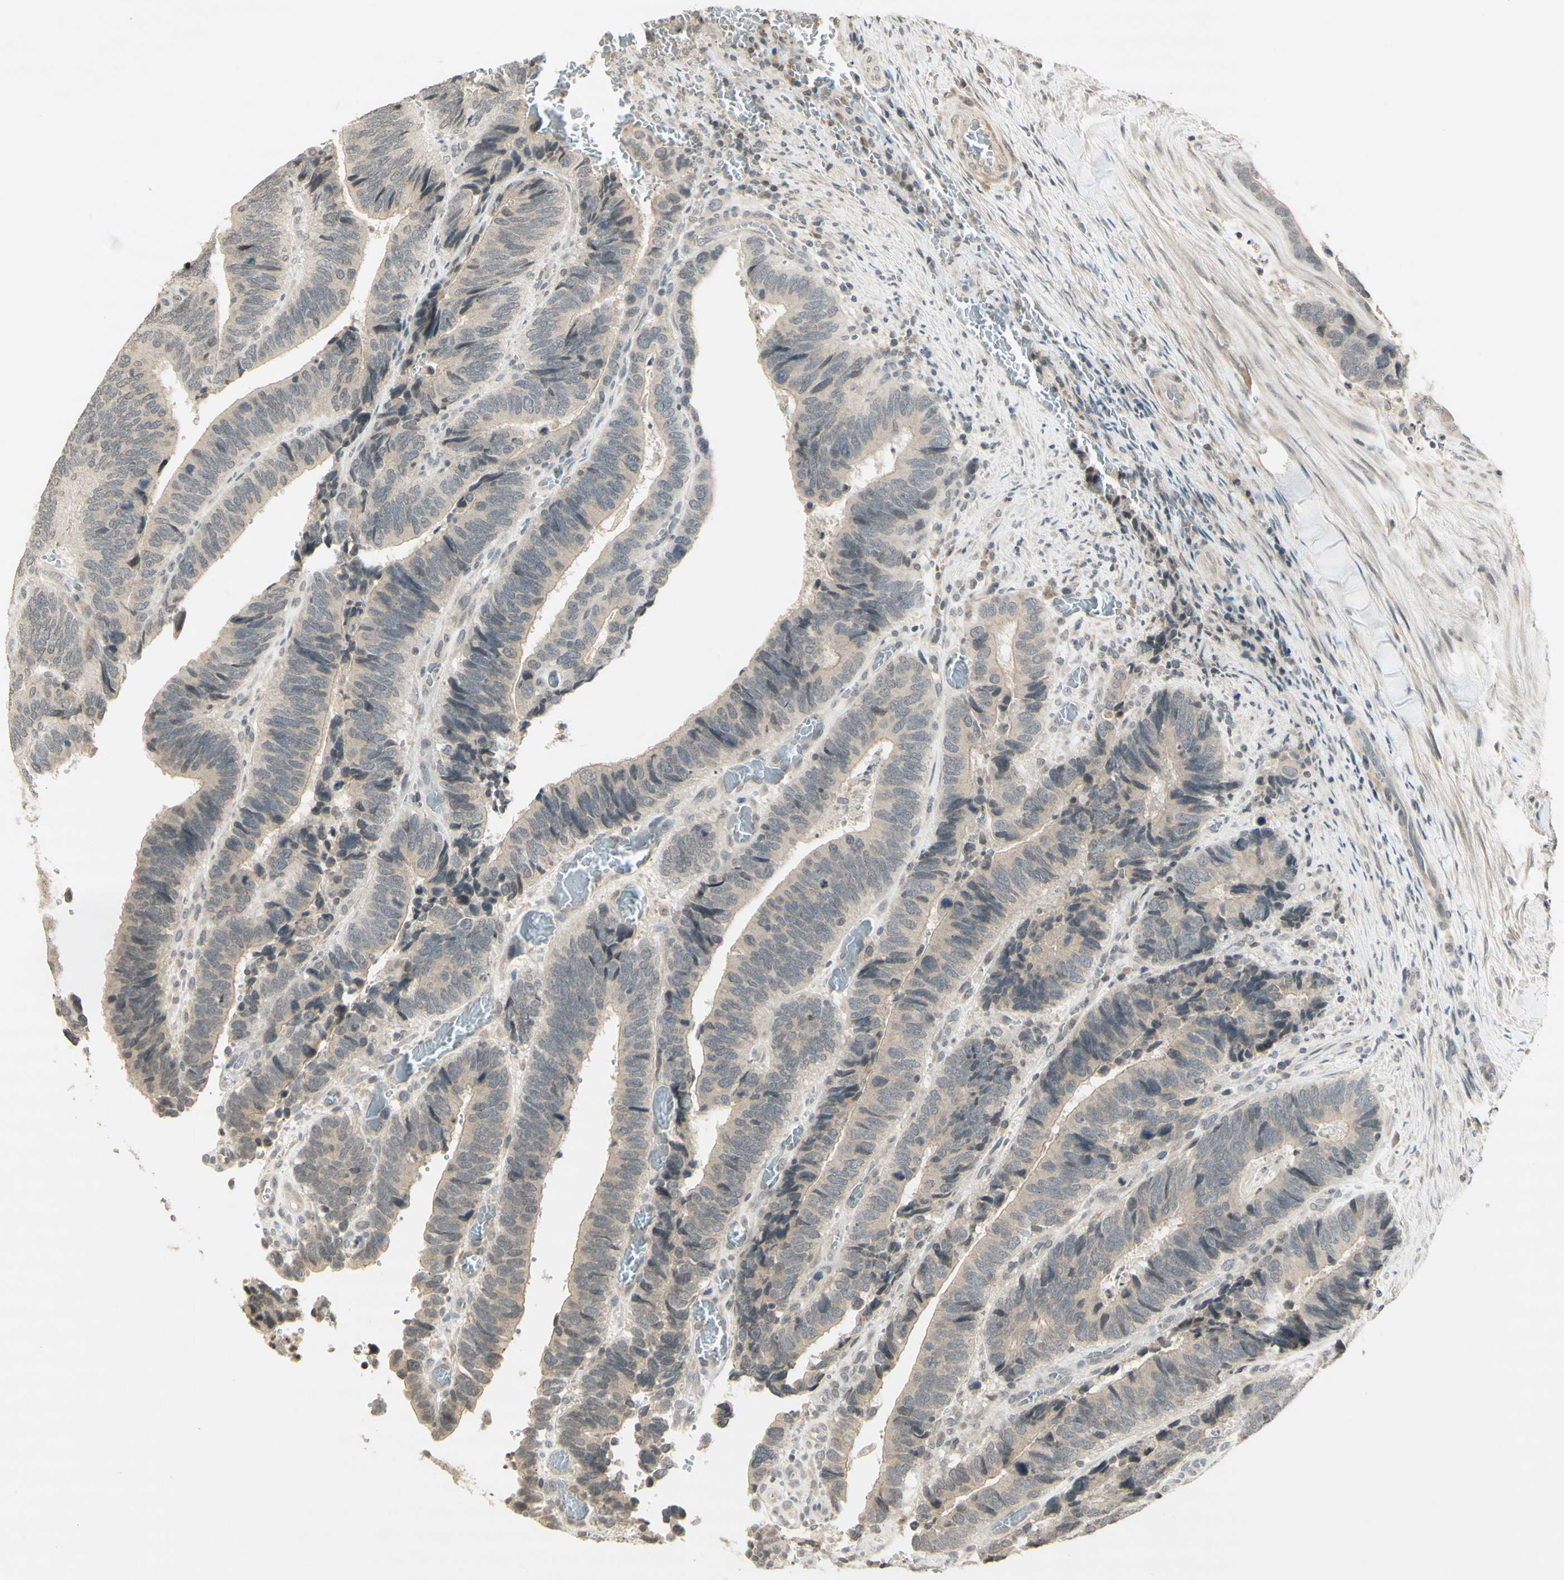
{"staining": {"intensity": "weak", "quantity": "25%-75%", "location": "cytoplasmic/membranous"}, "tissue": "colorectal cancer", "cell_type": "Tumor cells", "image_type": "cancer", "snomed": [{"axis": "morphology", "description": "Adenocarcinoma, NOS"}, {"axis": "topography", "description": "Colon"}], "caption": "Colorectal cancer (adenocarcinoma) stained with a protein marker demonstrates weak staining in tumor cells.", "gene": "GLI1", "patient": {"sex": "male", "age": 72}}